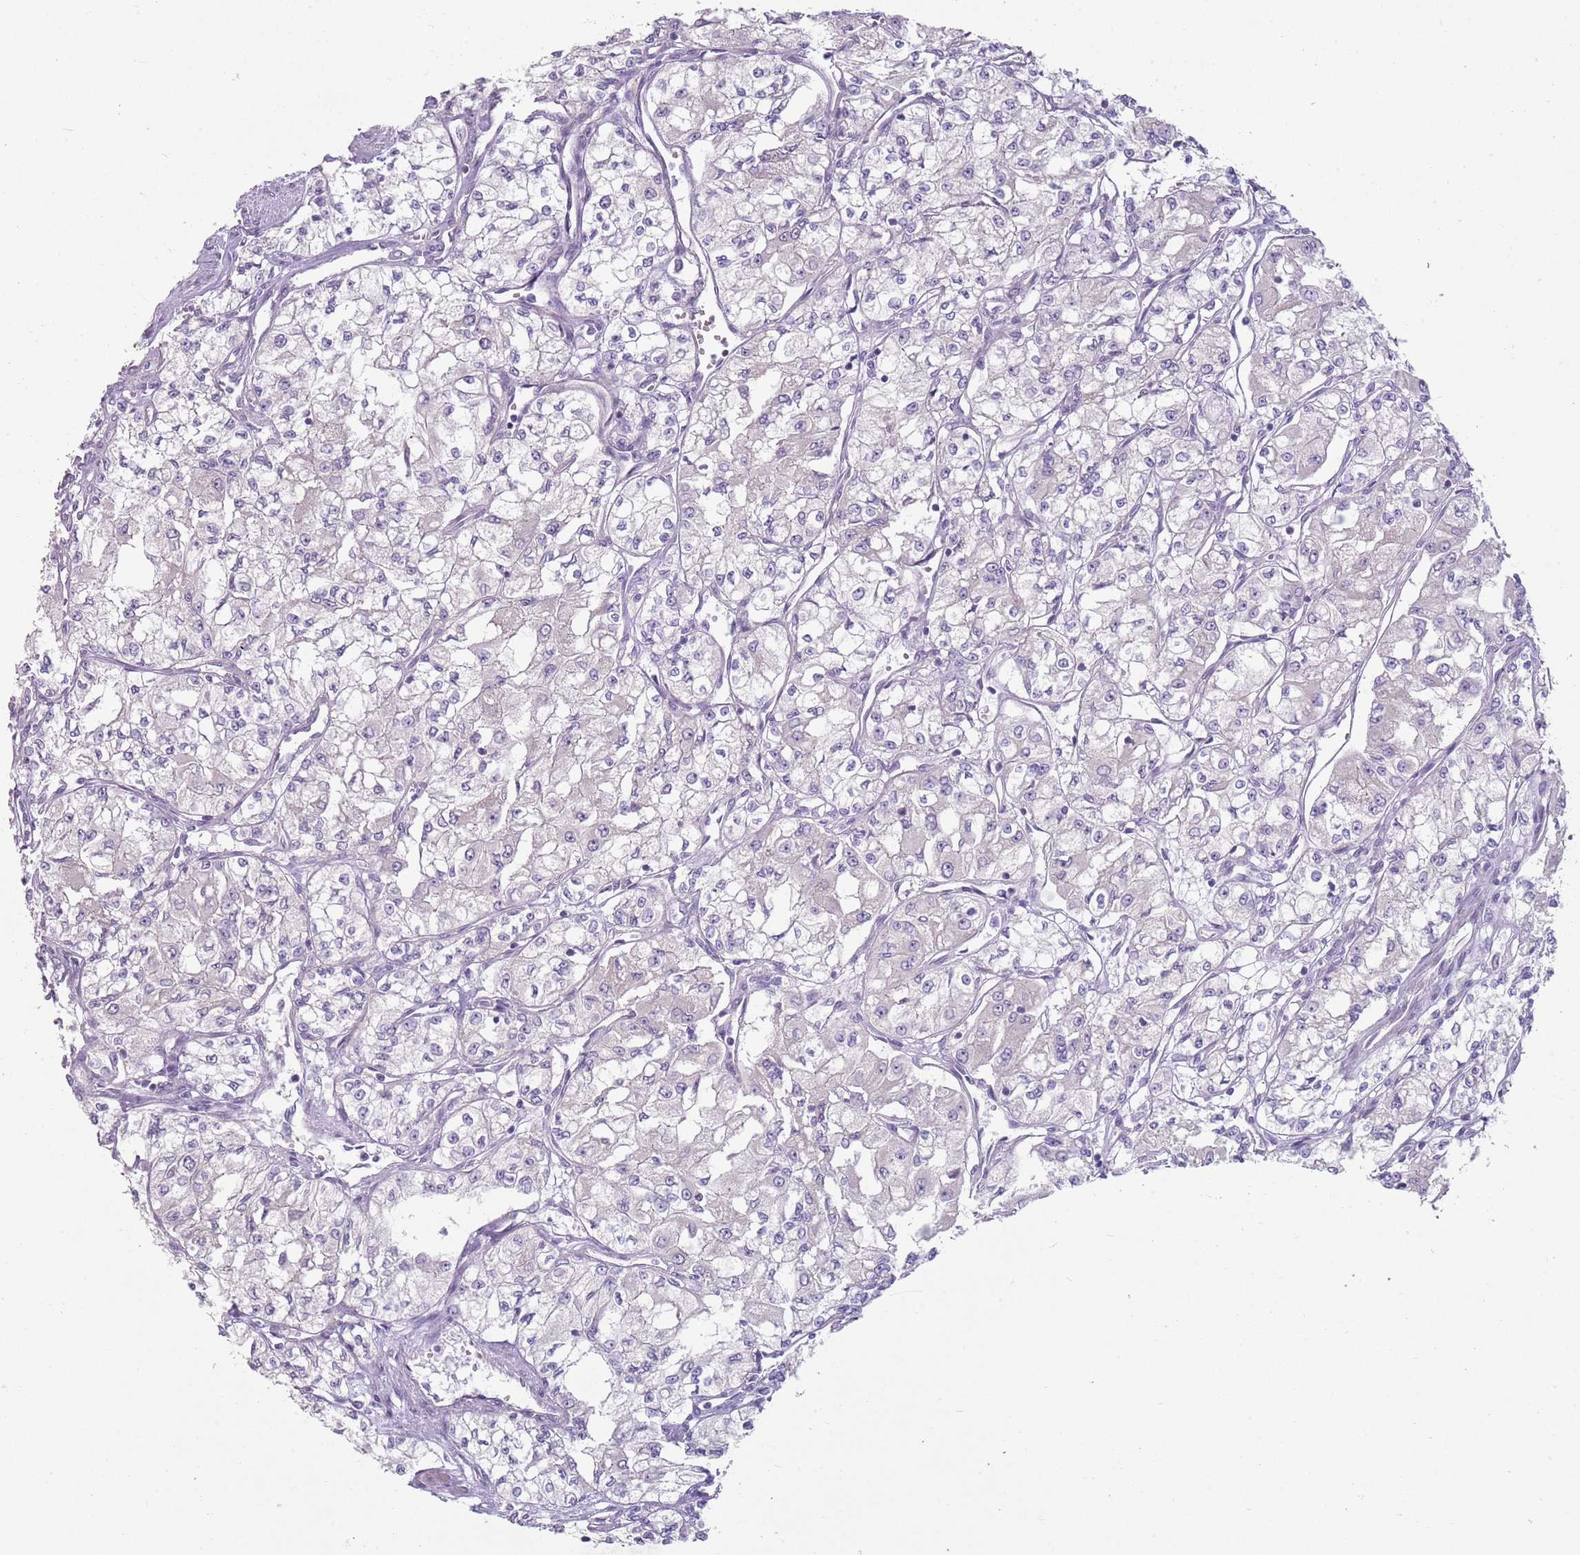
{"staining": {"intensity": "negative", "quantity": "none", "location": "none"}, "tissue": "renal cancer", "cell_type": "Tumor cells", "image_type": "cancer", "snomed": [{"axis": "morphology", "description": "Adenocarcinoma, NOS"}, {"axis": "topography", "description": "Kidney"}], "caption": "The IHC histopathology image has no significant positivity in tumor cells of renal cancer (adenocarcinoma) tissue.", "gene": "ZNF583", "patient": {"sex": "male", "age": 59}}